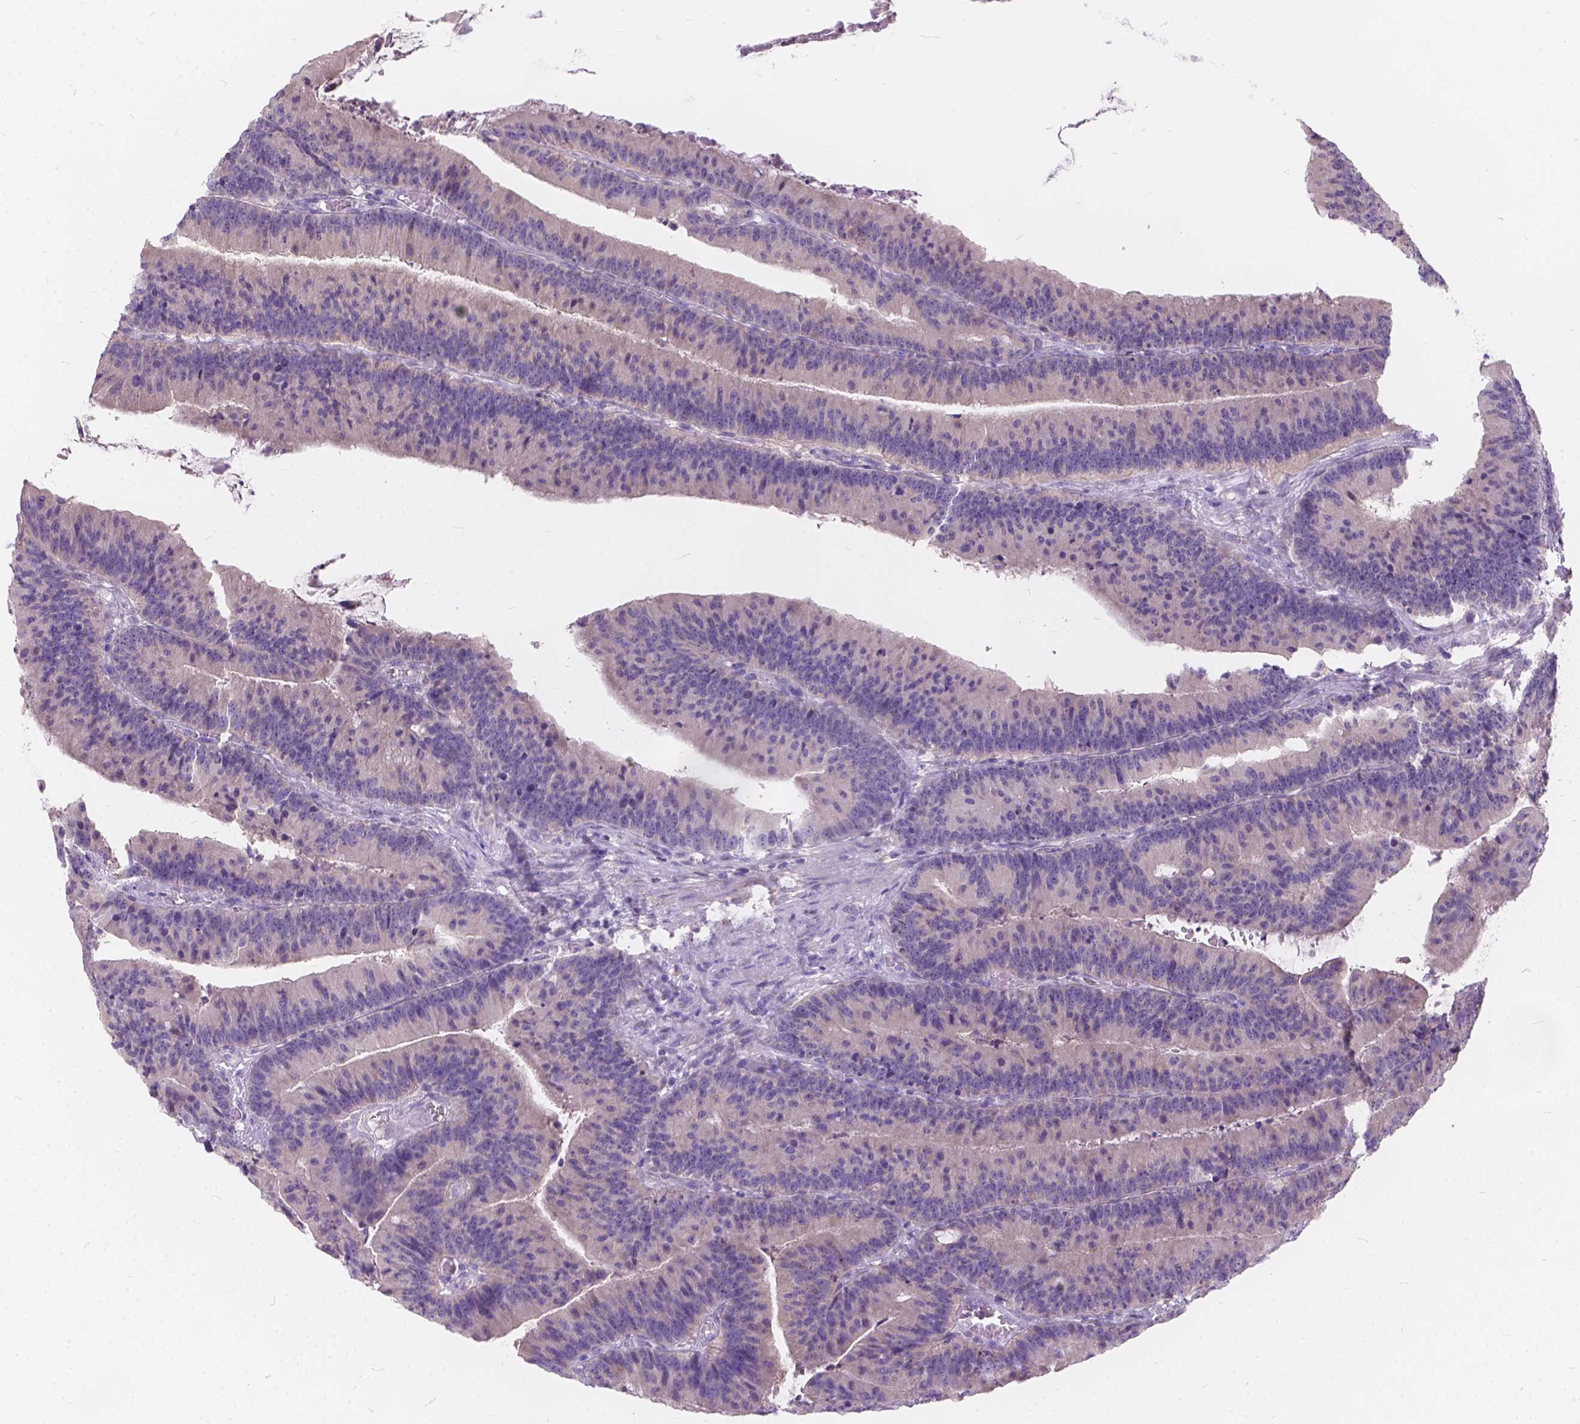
{"staining": {"intensity": "negative", "quantity": "none", "location": "none"}, "tissue": "colorectal cancer", "cell_type": "Tumor cells", "image_type": "cancer", "snomed": [{"axis": "morphology", "description": "Adenocarcinoma, NOS"}, {"axis": "topography", "description": "Colon"}], "caption": "Immunohistochemical staining of colorectal cancer (adenocarcinoma) shows no significant expression in tumor cells.", "gene": "PEX11G", "patient": {"sex": "female", "age": 78}}